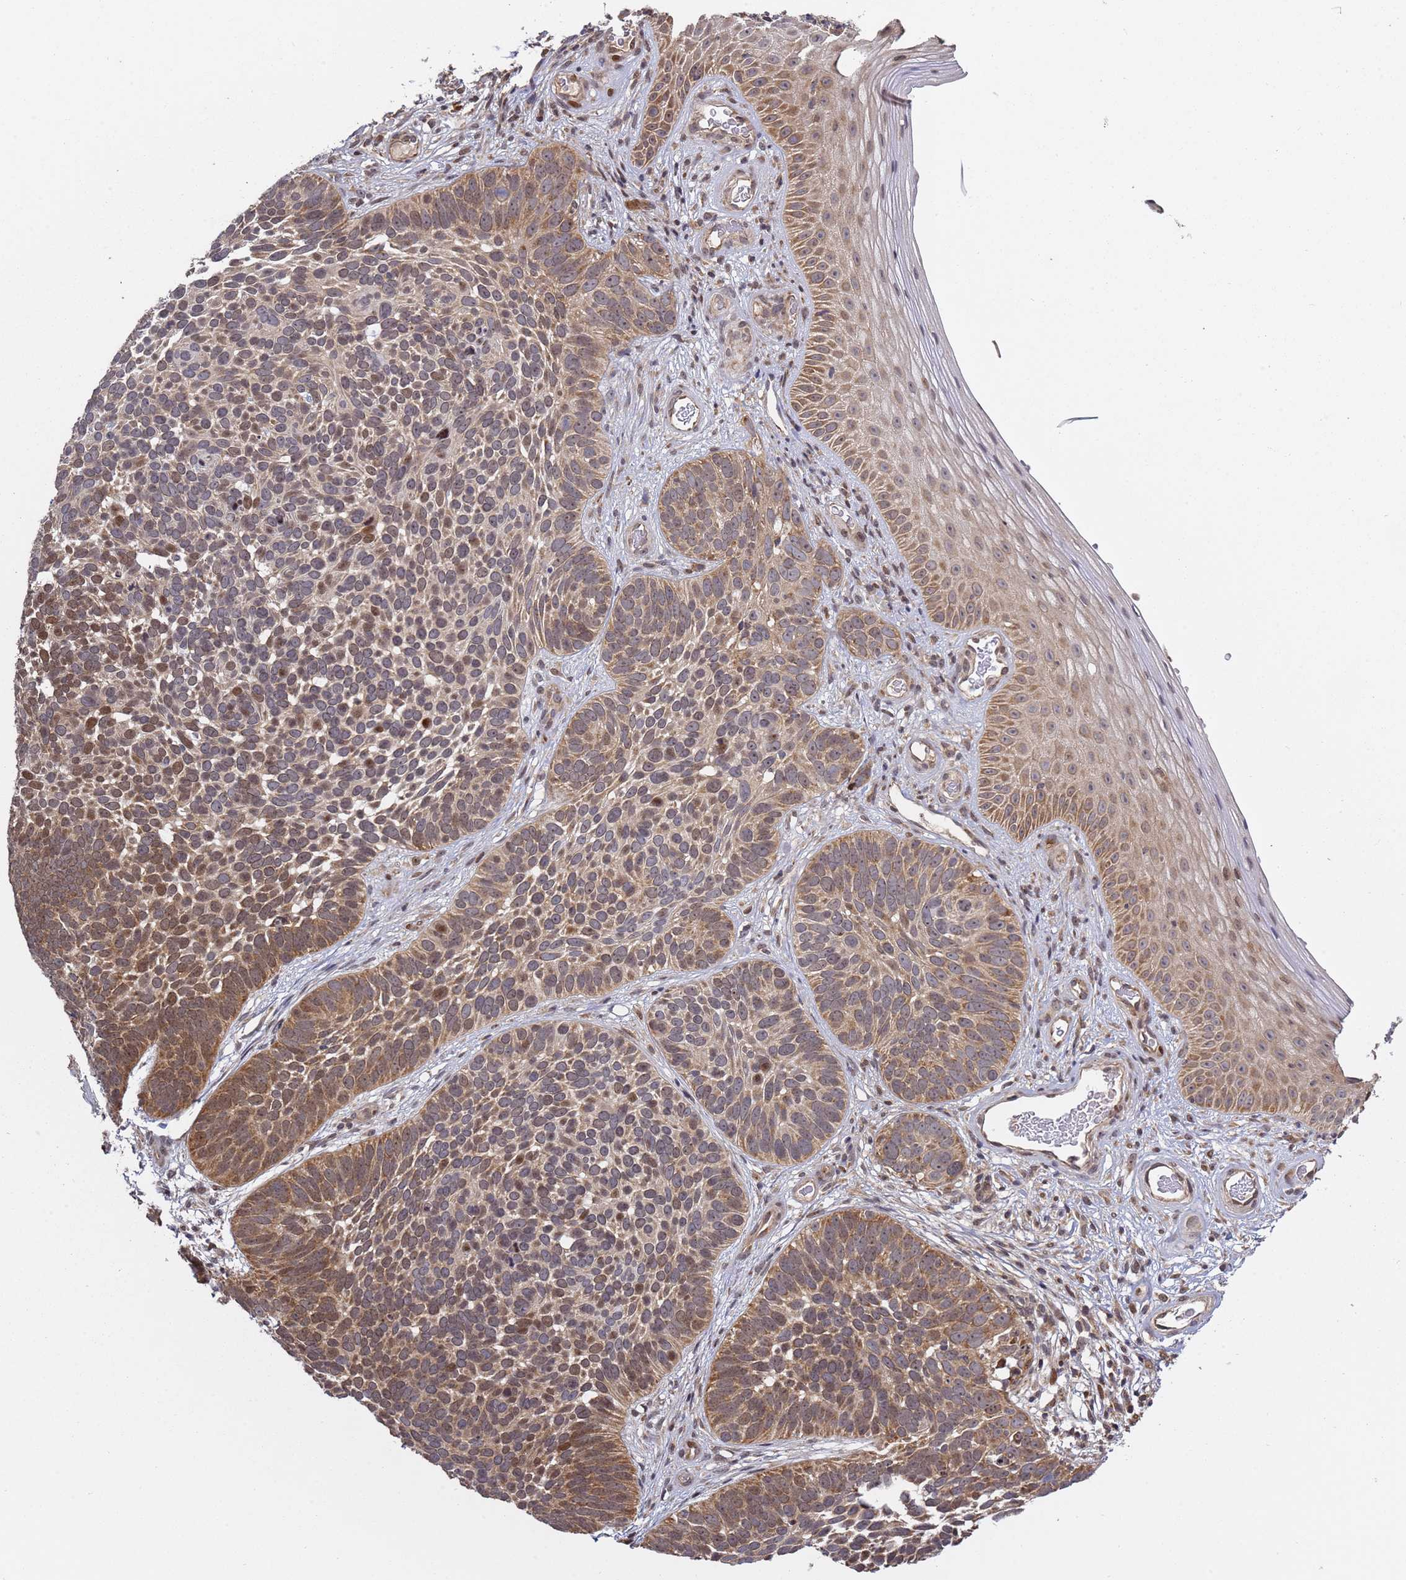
{"staining": {"intensity": "moderate", "quantity": ">75%", "location": "cytoplasmic/membranous,nuclear"}, "tissue": "skin cancer", "cell_type": "Tumor cells", "image_type": "cancer", "snomed": [{"axis": "morphology", "description": "Basal cell carcinoma"}, {"axis": "topography", "description": "Skin"}], "caption": "Human skin basal cell carcinoma stained with a protein marker reveals moderate staining in tumor cells.", "gene": "RCOR2", "patient": {"sex": "male", "age": 89}}